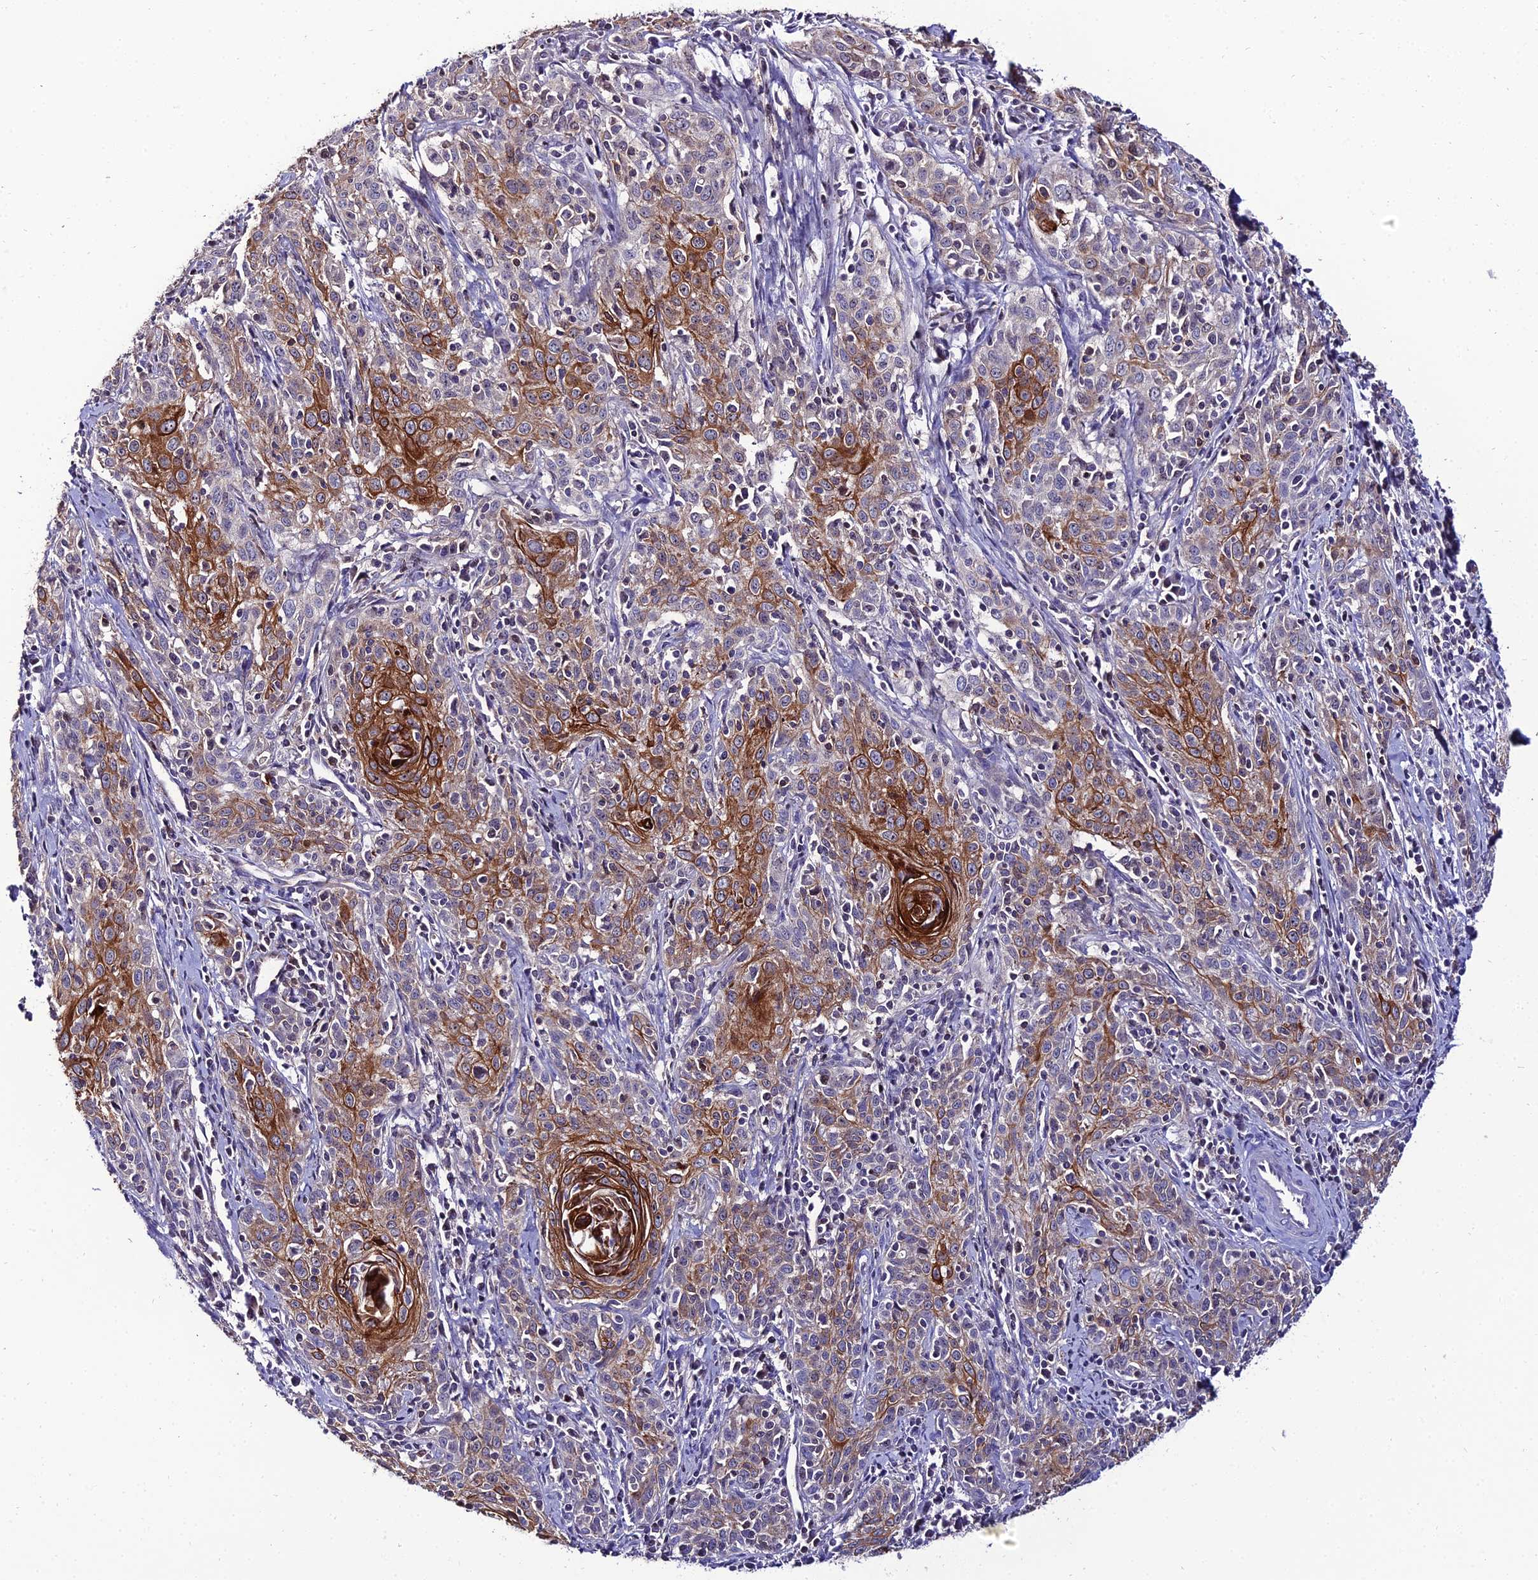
{"staining": {"intensity": "strong", "quantity": "25%-75%", "location": "cytoplasmic/membranous"}, "tissue": "cervical cancer", "cell_type": "Tumor cells", "image_type": "cancer", "snomed": [{"axis": "morphology", "description": "Squamous cell carcinoma, NOS"}, {"axis": "topography", "description": "Cervix"}], "caption": "Cervical cancer stained for a protein displays strong cytoplasmic/membranous positivity in tumor cells.", "gene": "SHQ1", "patient": {"sex": "female", "age": 57}}